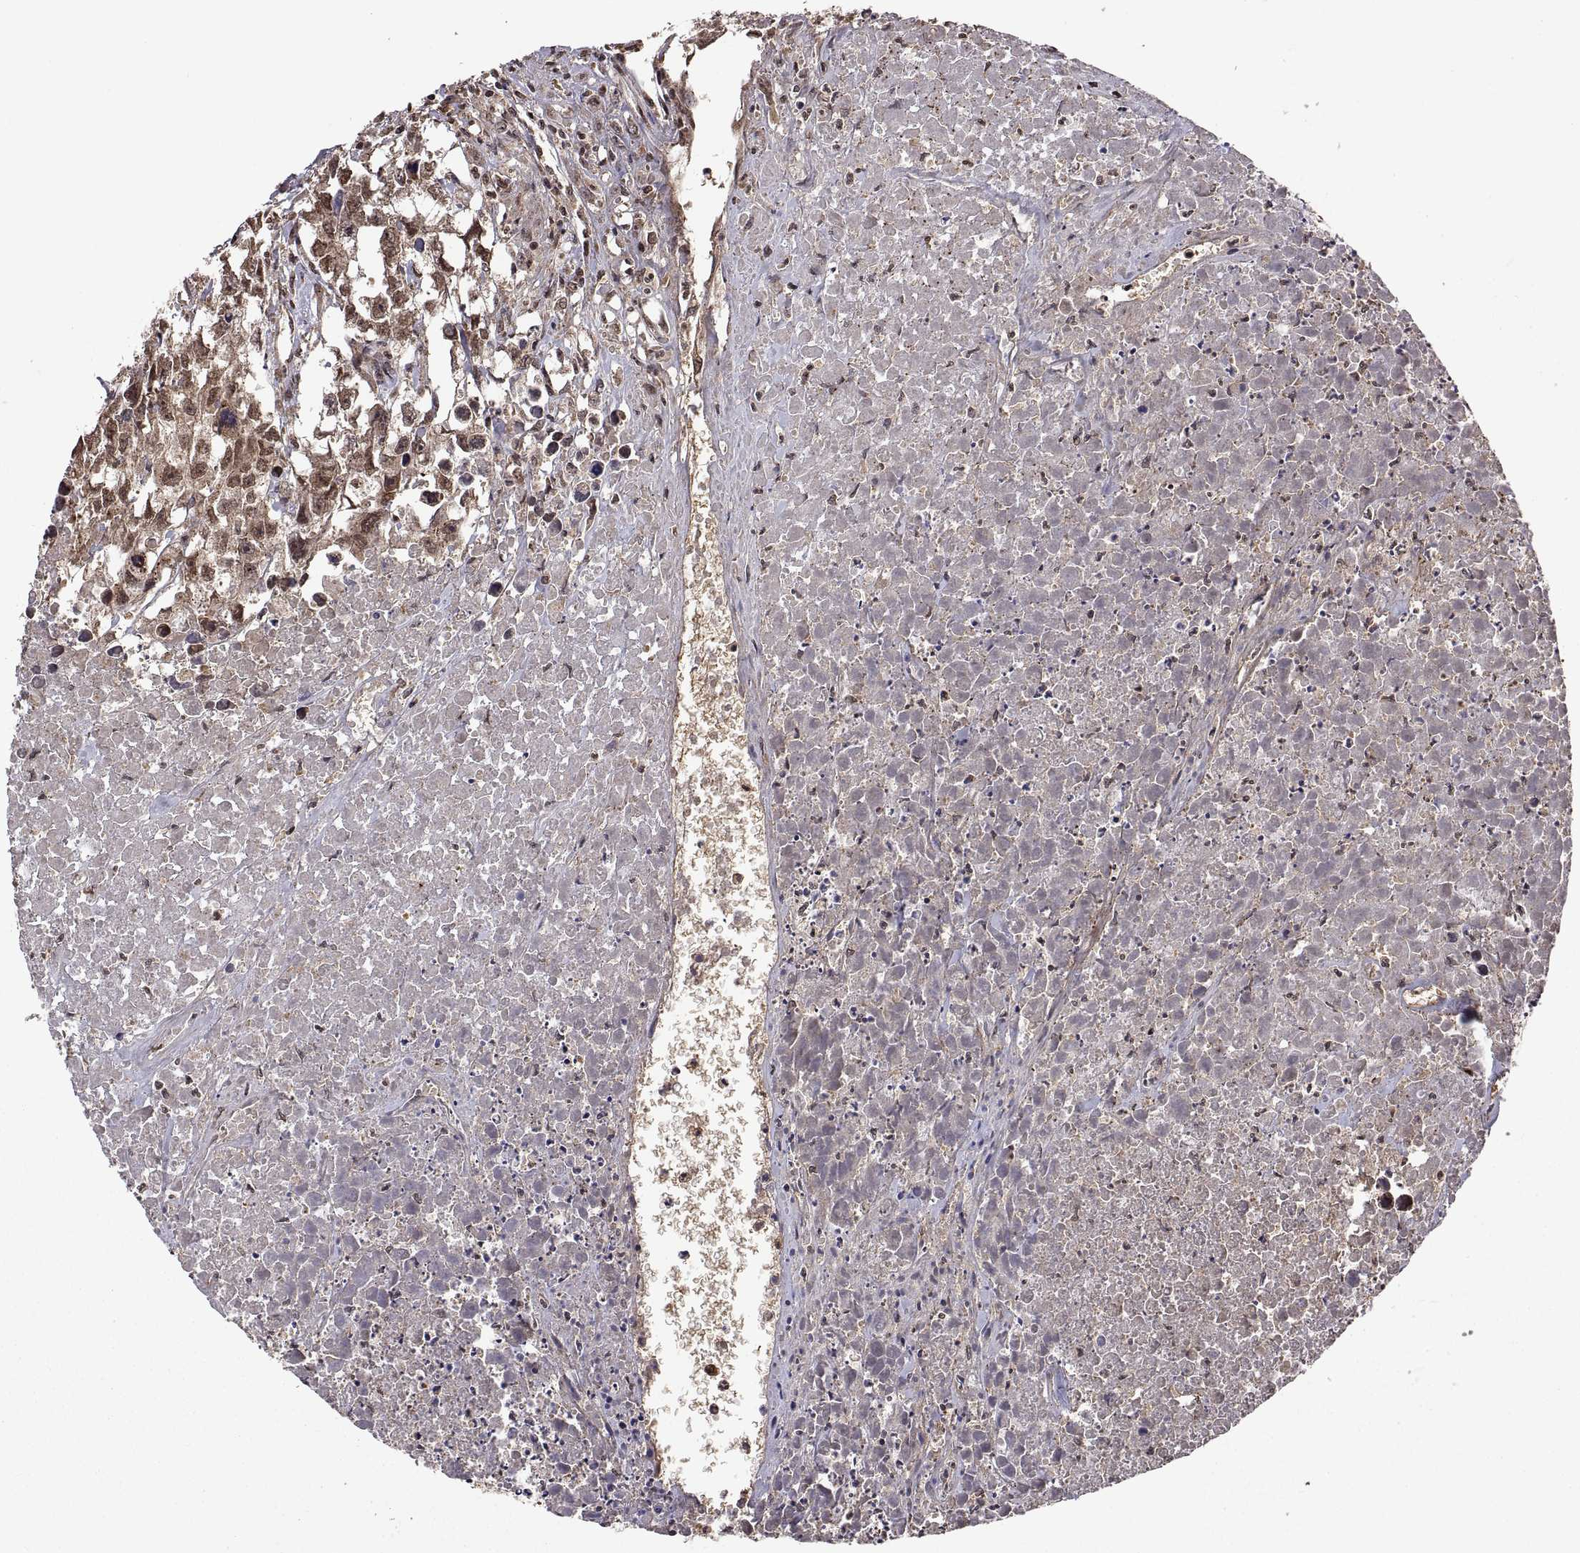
{"staining": {"intensity": "moderate", "quantity": ">75%", "location": "cytoplasmic/membranous"}, "tissue": "testis cancer", "cell_type": "Tumor cells", "image_type": "cancer", "snomed": [{"axis": "morphology", "description": "Carcinoma, Embryonal, NOS"}, {"axis": "morphology", "description": "Teratoma, malignant, NOS"}, {"axis": "topography", "description": "Testis"}], "caption": "Immunohistochemistry histopathology image of neoplastic tissue: testis embryonal carcinoma stained using immunohistochemistry (IHC) exhibits medium levels of moderate protein expression localized specifically in the cytoplasmic/membranous of tumor cells, appearing as a cytoplasmic/membranous brown color.", "gene": "ZNRF2", "patient": {"sex": "male", "age": 44}}